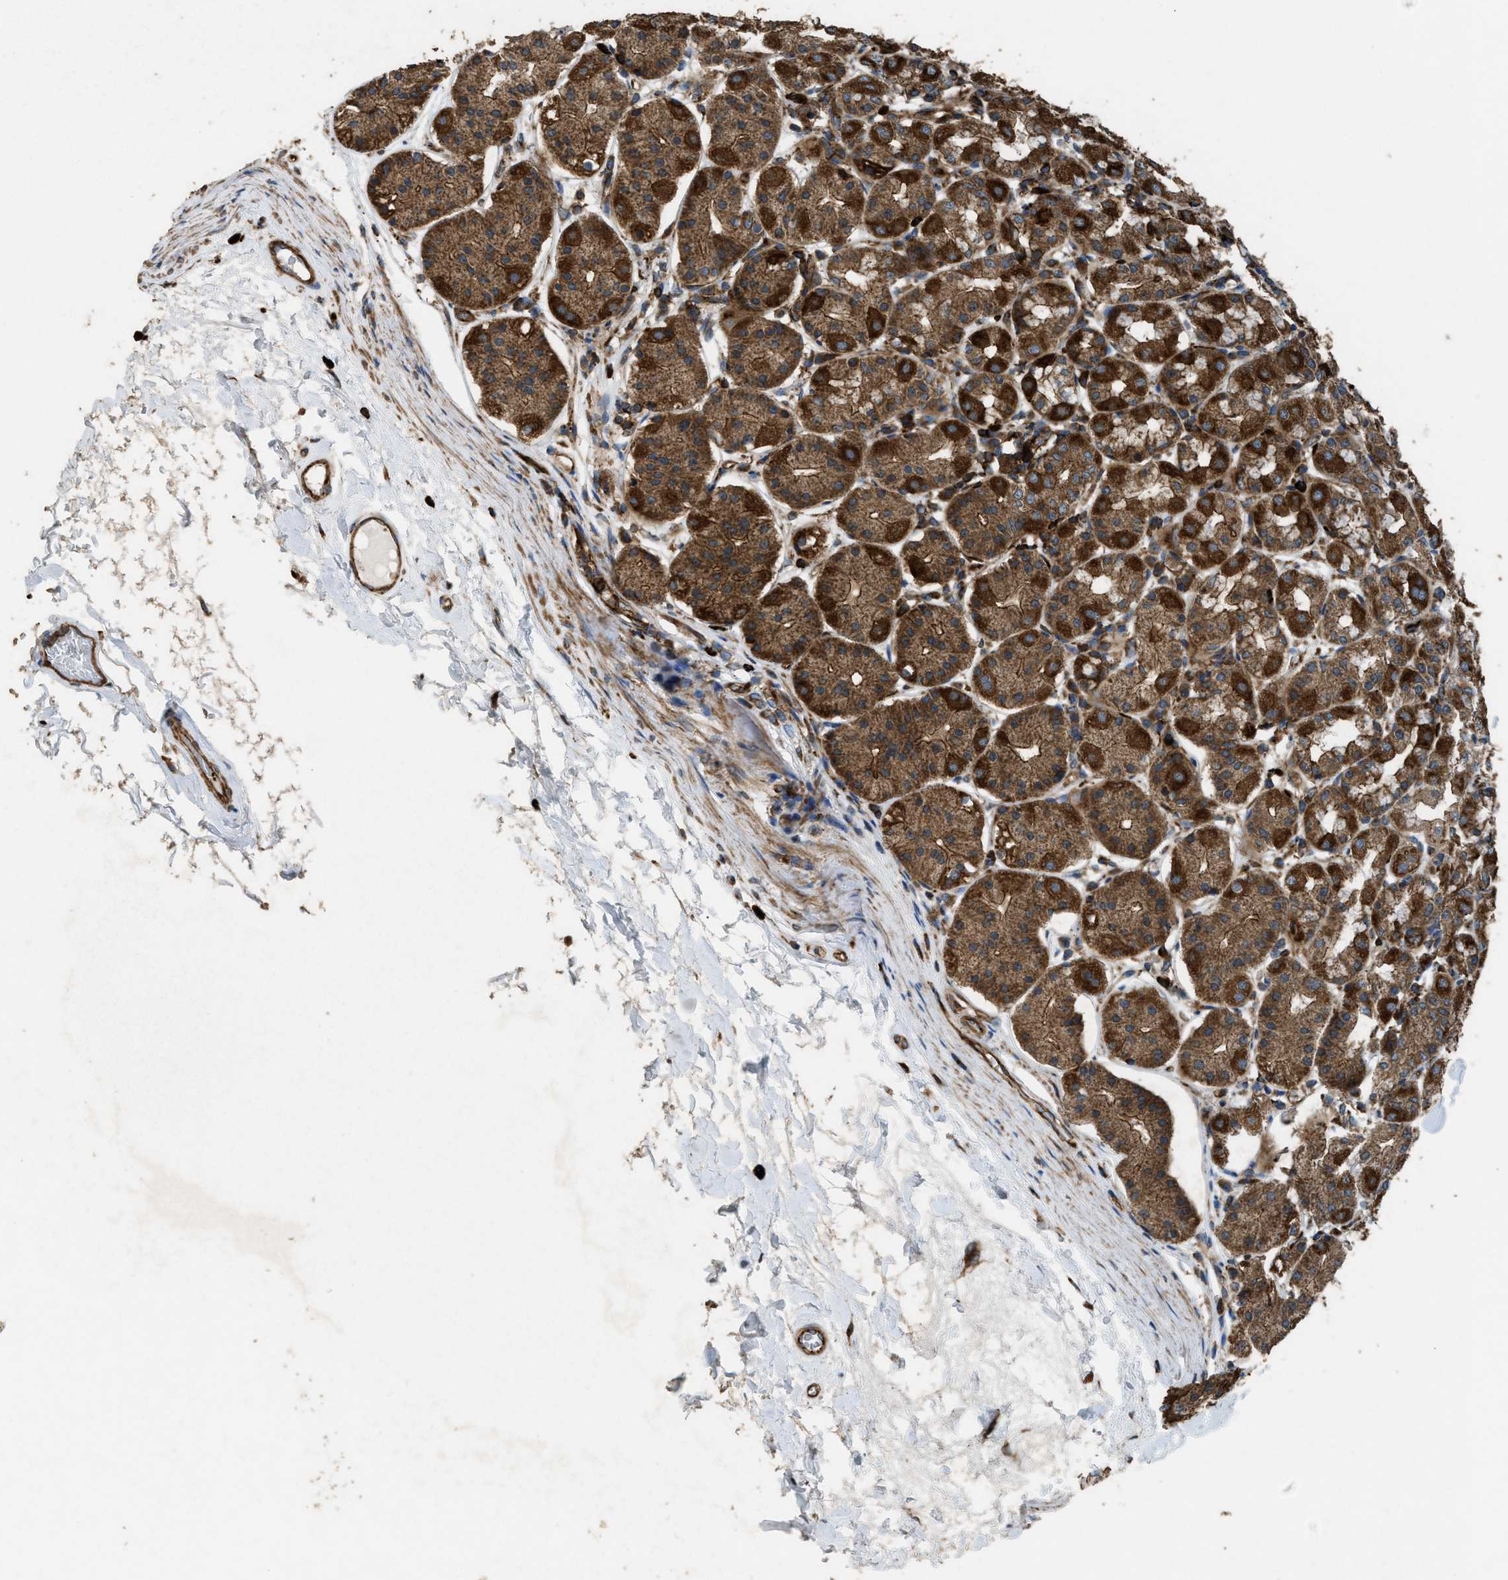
{"staining": {"intensity": "strong", "quantity": "25%-75%", "location": "cytoplasmic/membranous"}, "tissue": "stomach", "cell_type": "Glandular cells", "image_type": "normal", "snomed": [{"axis": "morphology", "description": "Normal tissue, NOS"}, {"axis": "topography", "description": "Stomach"}, {"axis": "topography", "description": "Stomach, lower"}], "caption": "Human stomach stained for a protein (brown) shows strong cytoplasmic/membranous positive positivity in approximately 25%-75% of glandular cells.", "gene": "EGLN1", "patient": {"sex": "female", "age": 56}}